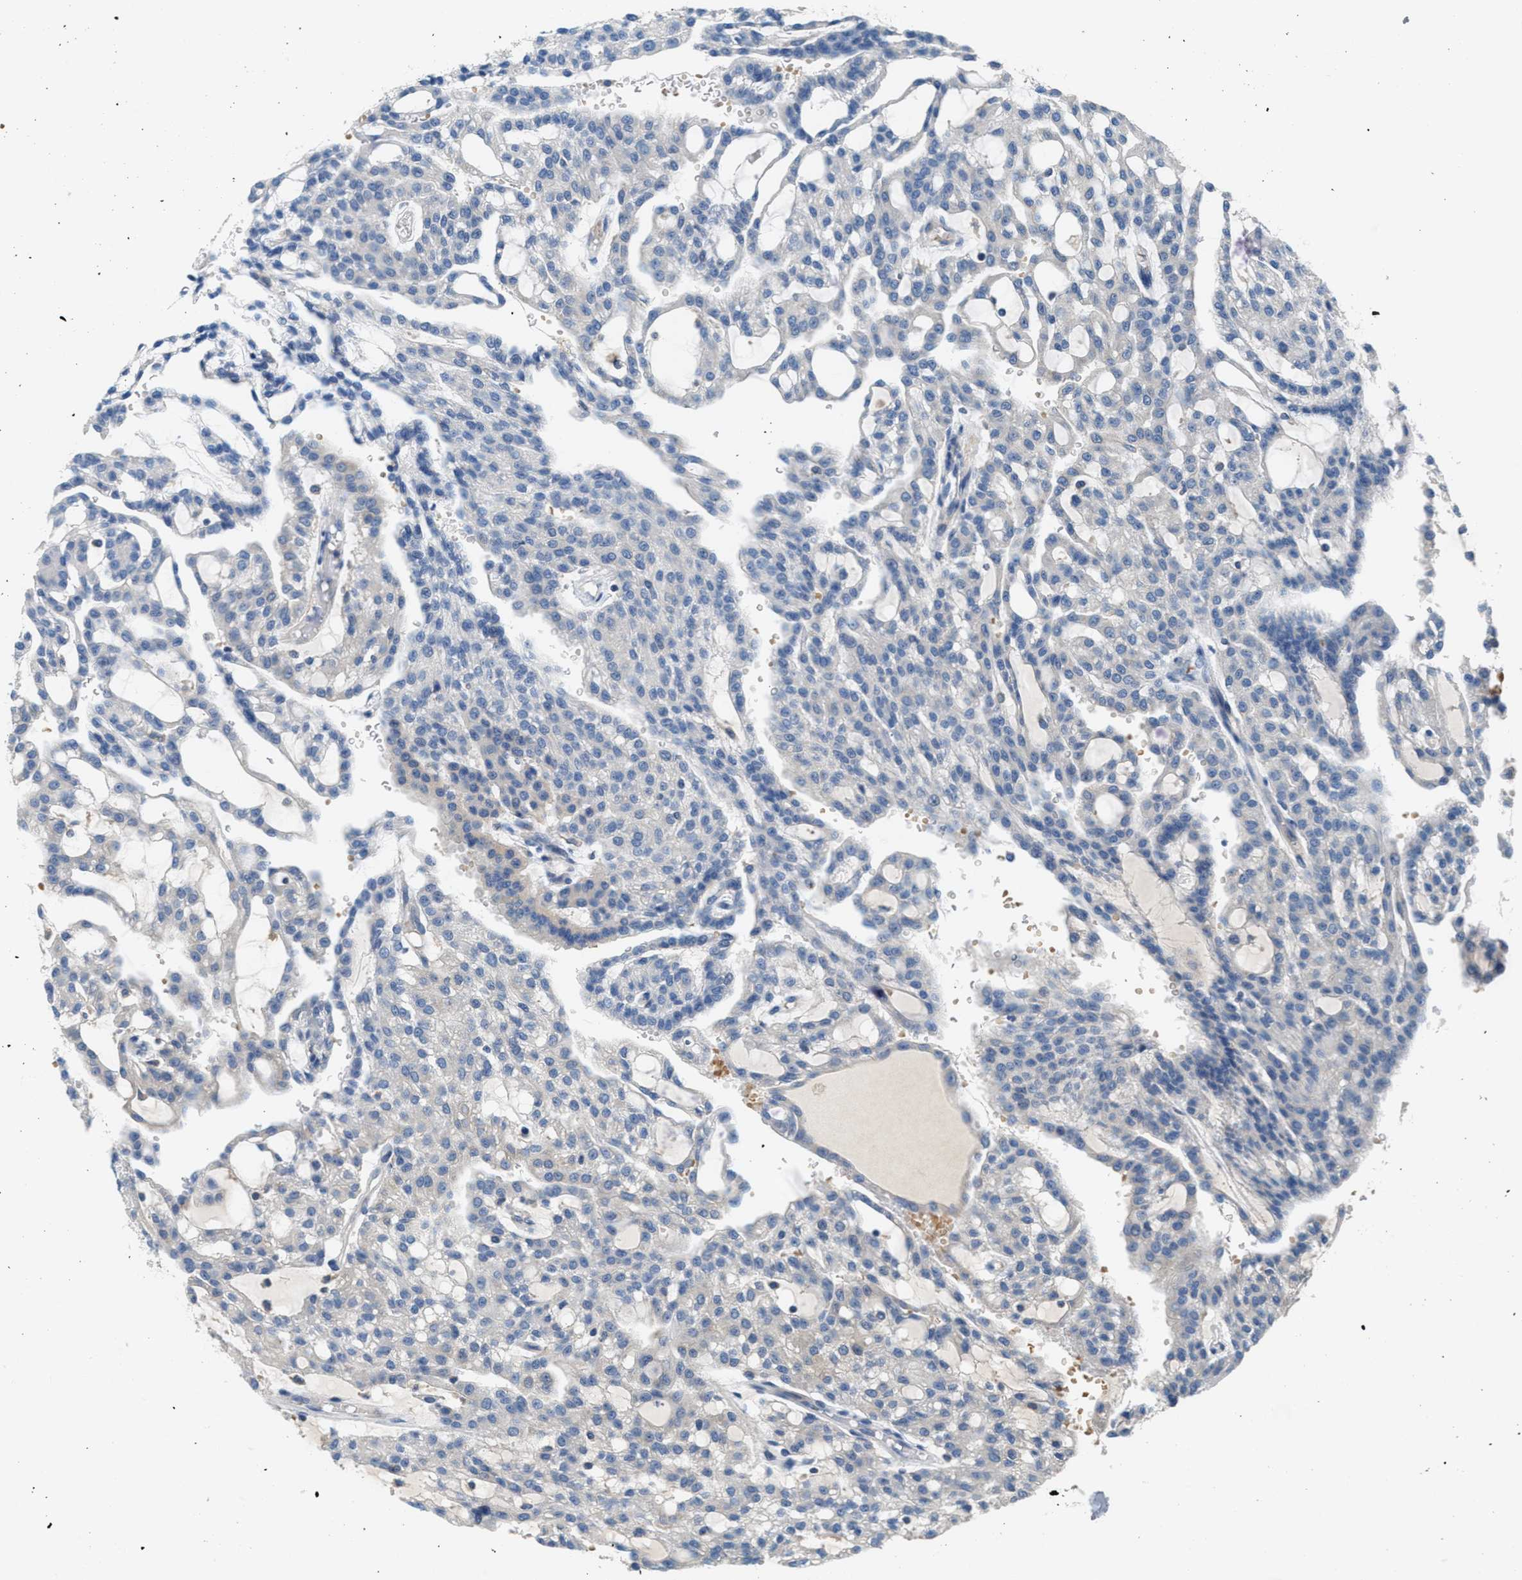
{"staining": {"intensity": "negative", "quantity": "none", "location": "none"}, "tissue": "renal cancer", "cell_type": "Tumor cells", "image_type": "cancer", "snomed": [{"axis": "morphology", "description": "Adenocarcinoma, NOS"}, {"axis": "topography", "description": "Kidney"}], "caption": "This is an immunohistochemistry image of renal cancer. There is no expression in tumor cells.", "gene": "DGKE", "patient": {"sex": "male", "age": 63}}